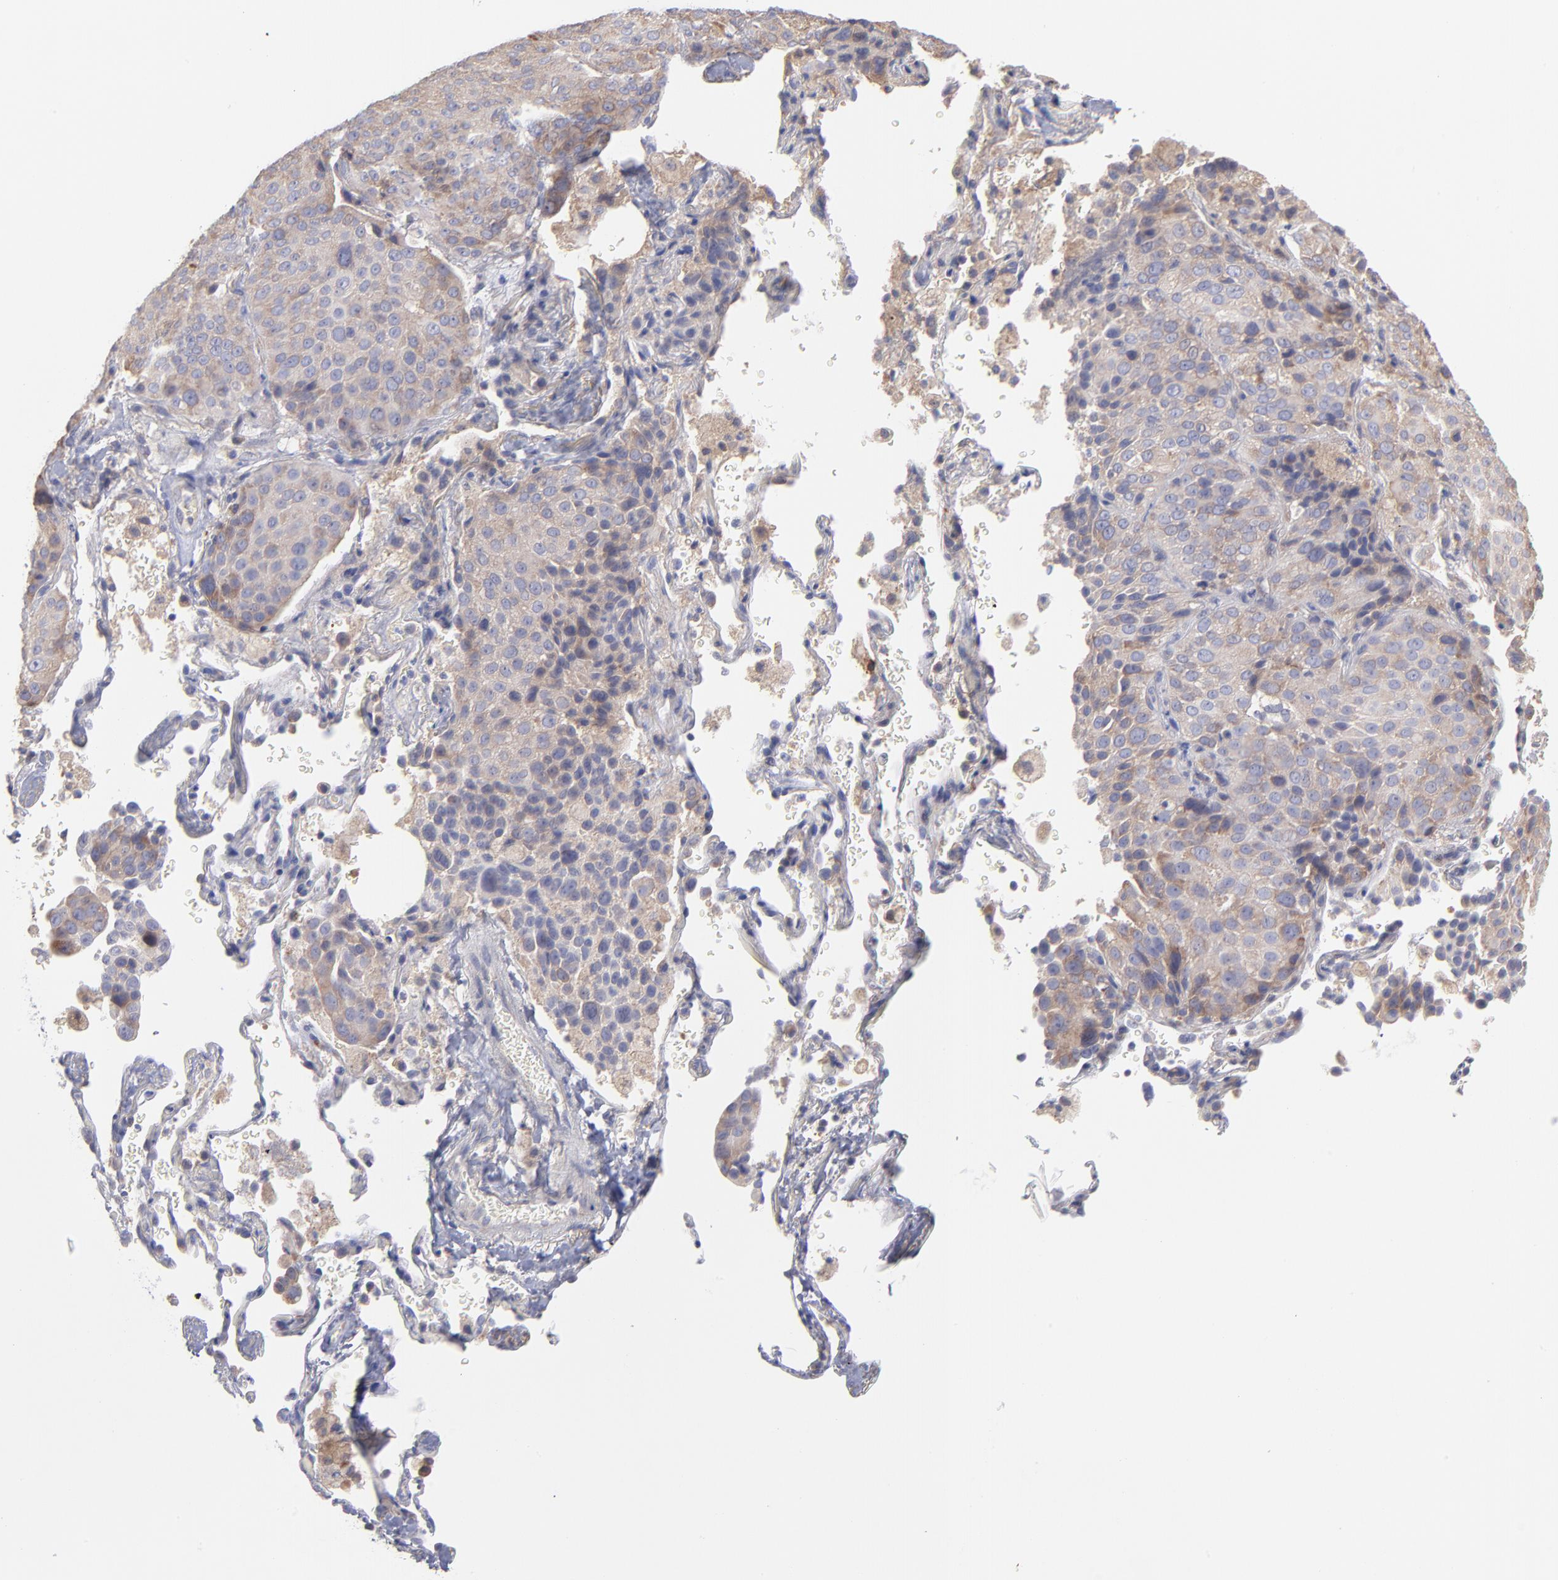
{"staining": {"intensity": "negative", "quantity": "none", "location": "none"}, "tissue": "lung cancer", "cell_type": "Tumor cells", "image_type": "cancer", "snomed": [{"axis": "morphology", "description": "Squamous cell carcinoma, NOS"}, {"axis": "topography", "description": "Lung"}], "caption": "Lung cancer stained for a protein using immunohistochemistry (IHC) reveals no staining tumor cells.", "gene": "RPLP0", "patient": {"sex": "male", "age": 54}}